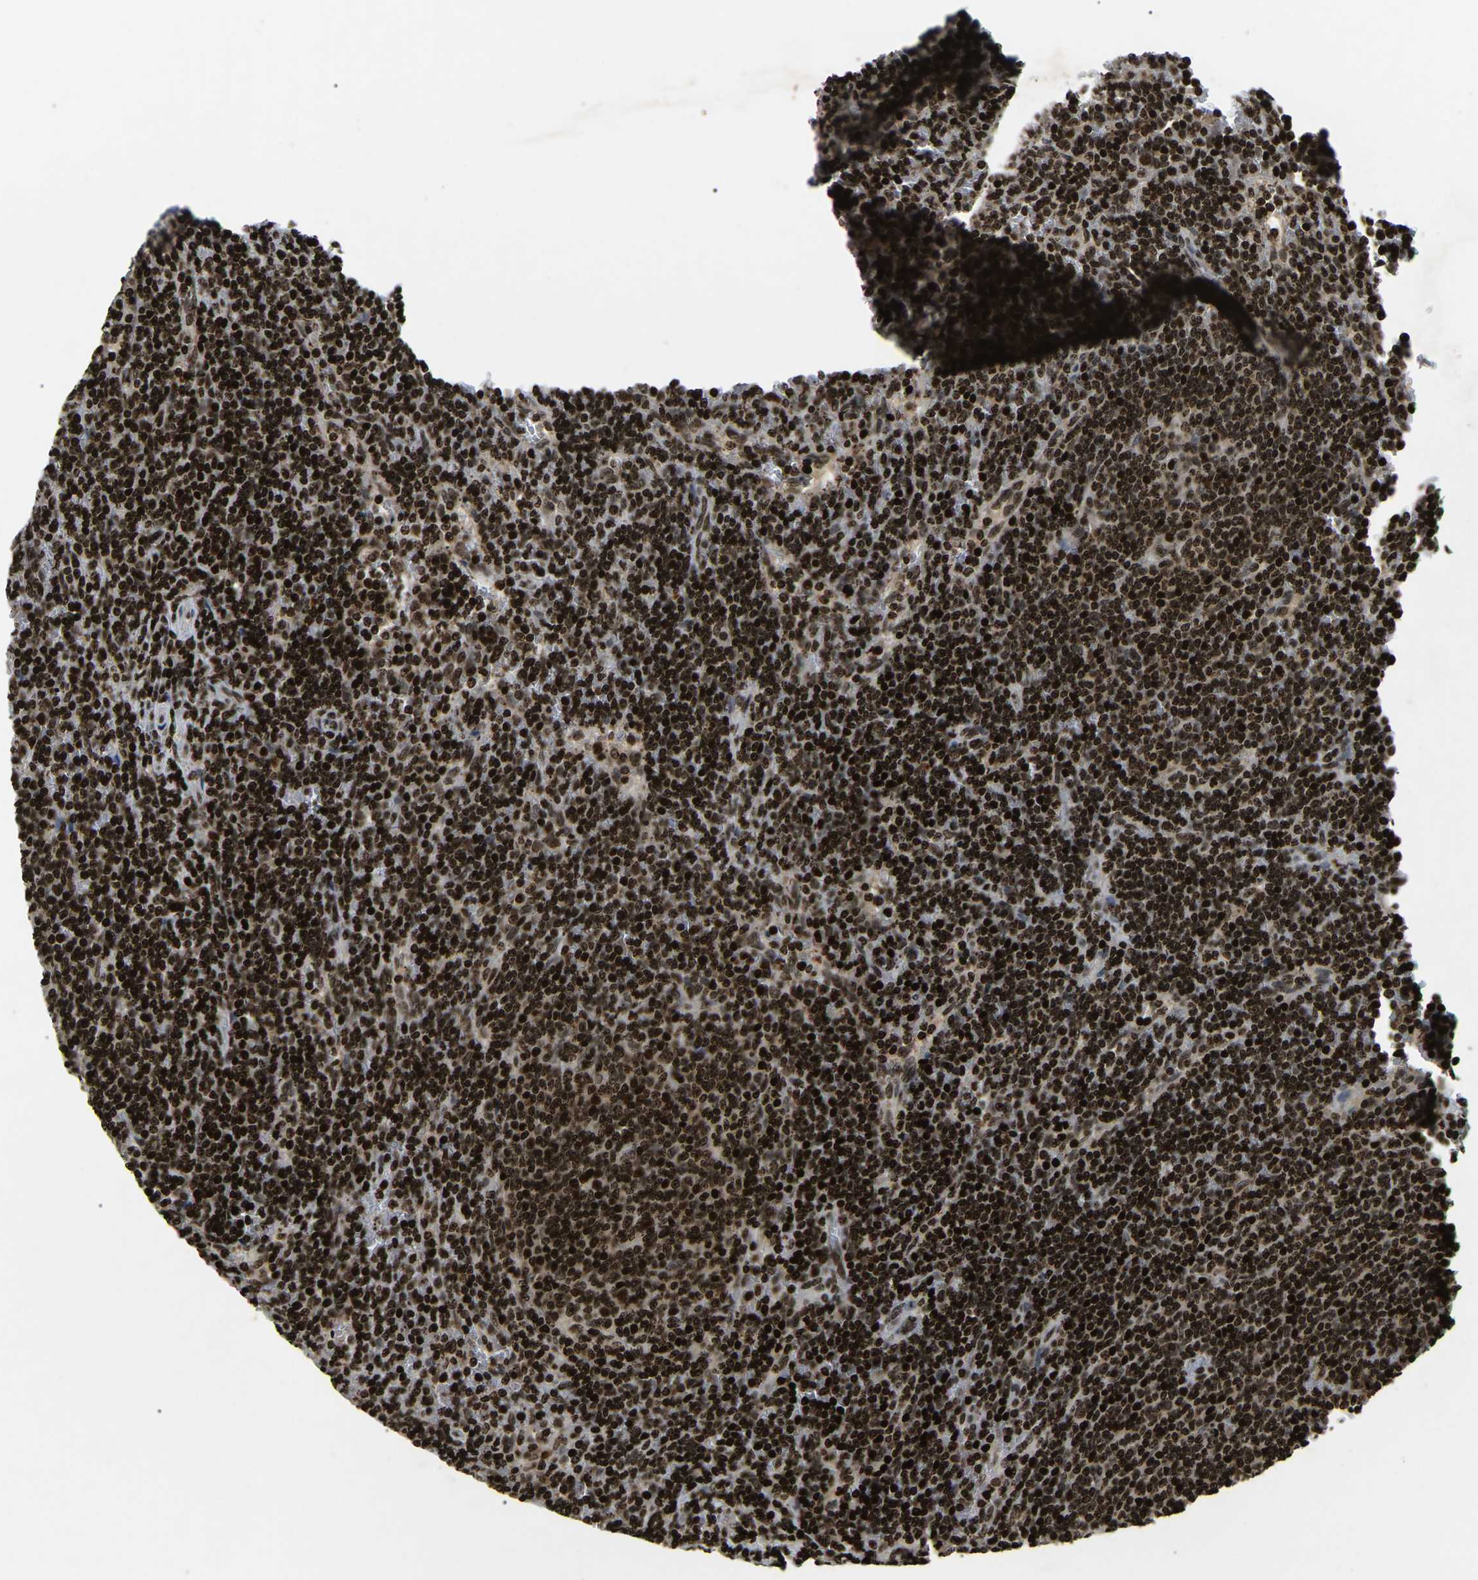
{"staining": {"intensity": "strong", "quantity": ">75%", "location": "nuclear"}, "tissue": "lymphoma", "cell_type": "Tumor cells", "image_type": "cancer", "snomed": [{"axis": "morphology", "description": "Malignant lymphoma, non-Hodgkin's type, Low grade"}, {"axis": "topography", "description": "Spleen"}], "caption": "DAB immunohistochemical staining of human lymphoma exhibits strong nuclear protein expression in approximately >75% of tumor cells. Nuclei are stained in blue.", "gene": "LRRC61", "patient": {"sex": "female", "age": 50}}